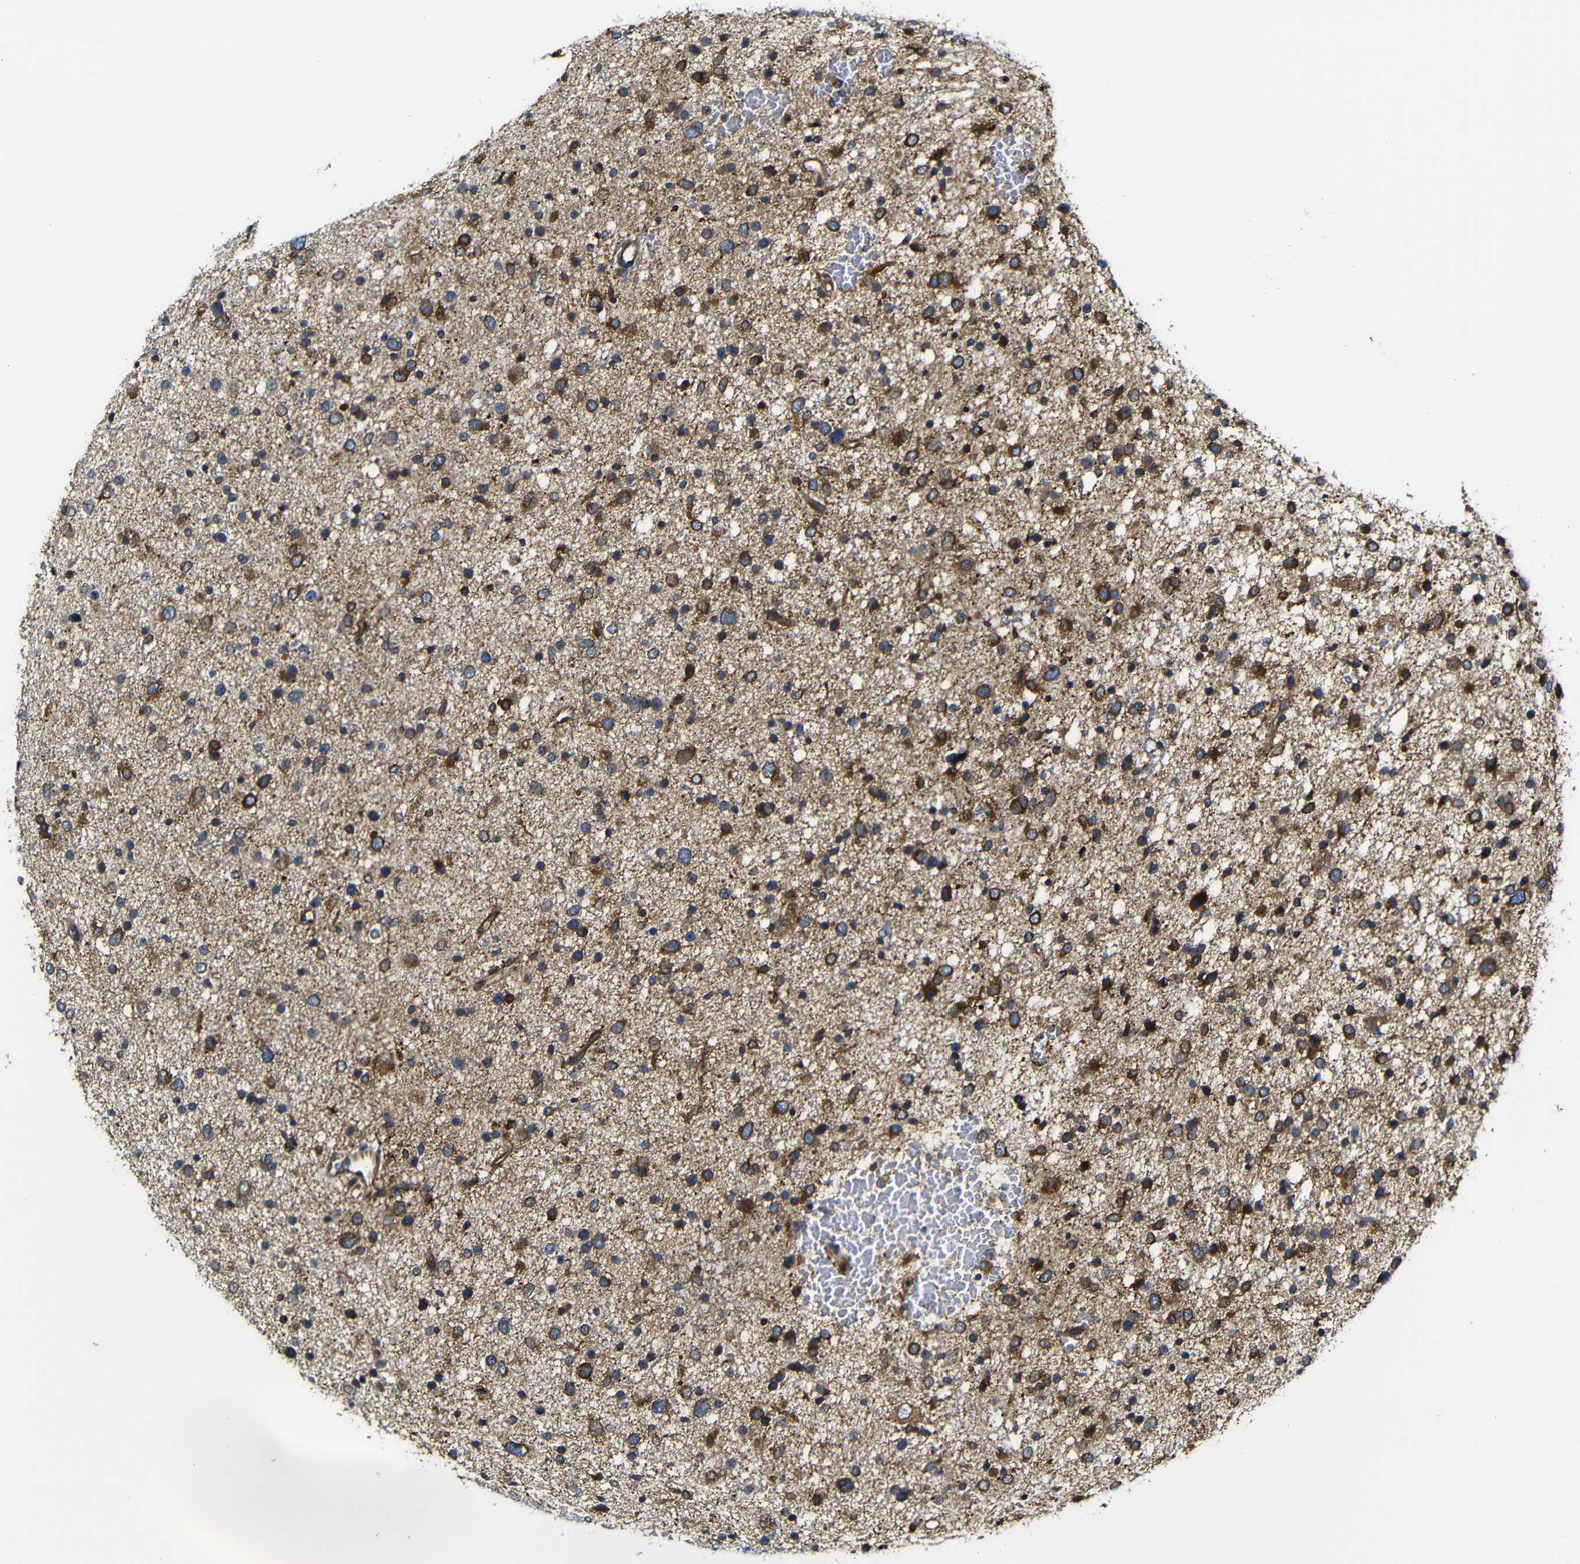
{"staining": {"intensity": "moderate", "quantity": ">75%", "location": "cytoplasmic/membranous"}, "tissue": "glioma", "cell_type": "Tumor cells", "image_type": "cancer", "snomed": [{"axis": "morphology", "description": "Glioma, malignant, Low grade"}, {"axis": "topography", "description": "Brain"}], "caption": "DAB immunohistochemical staining of low-grade glioma (malignant) demonstrates moderate cytoplasmic/membranous protein positivity in about >75% of tumor cells.", "gene": "CLCC1", "patient": {"sex": "female", "age": 37}}